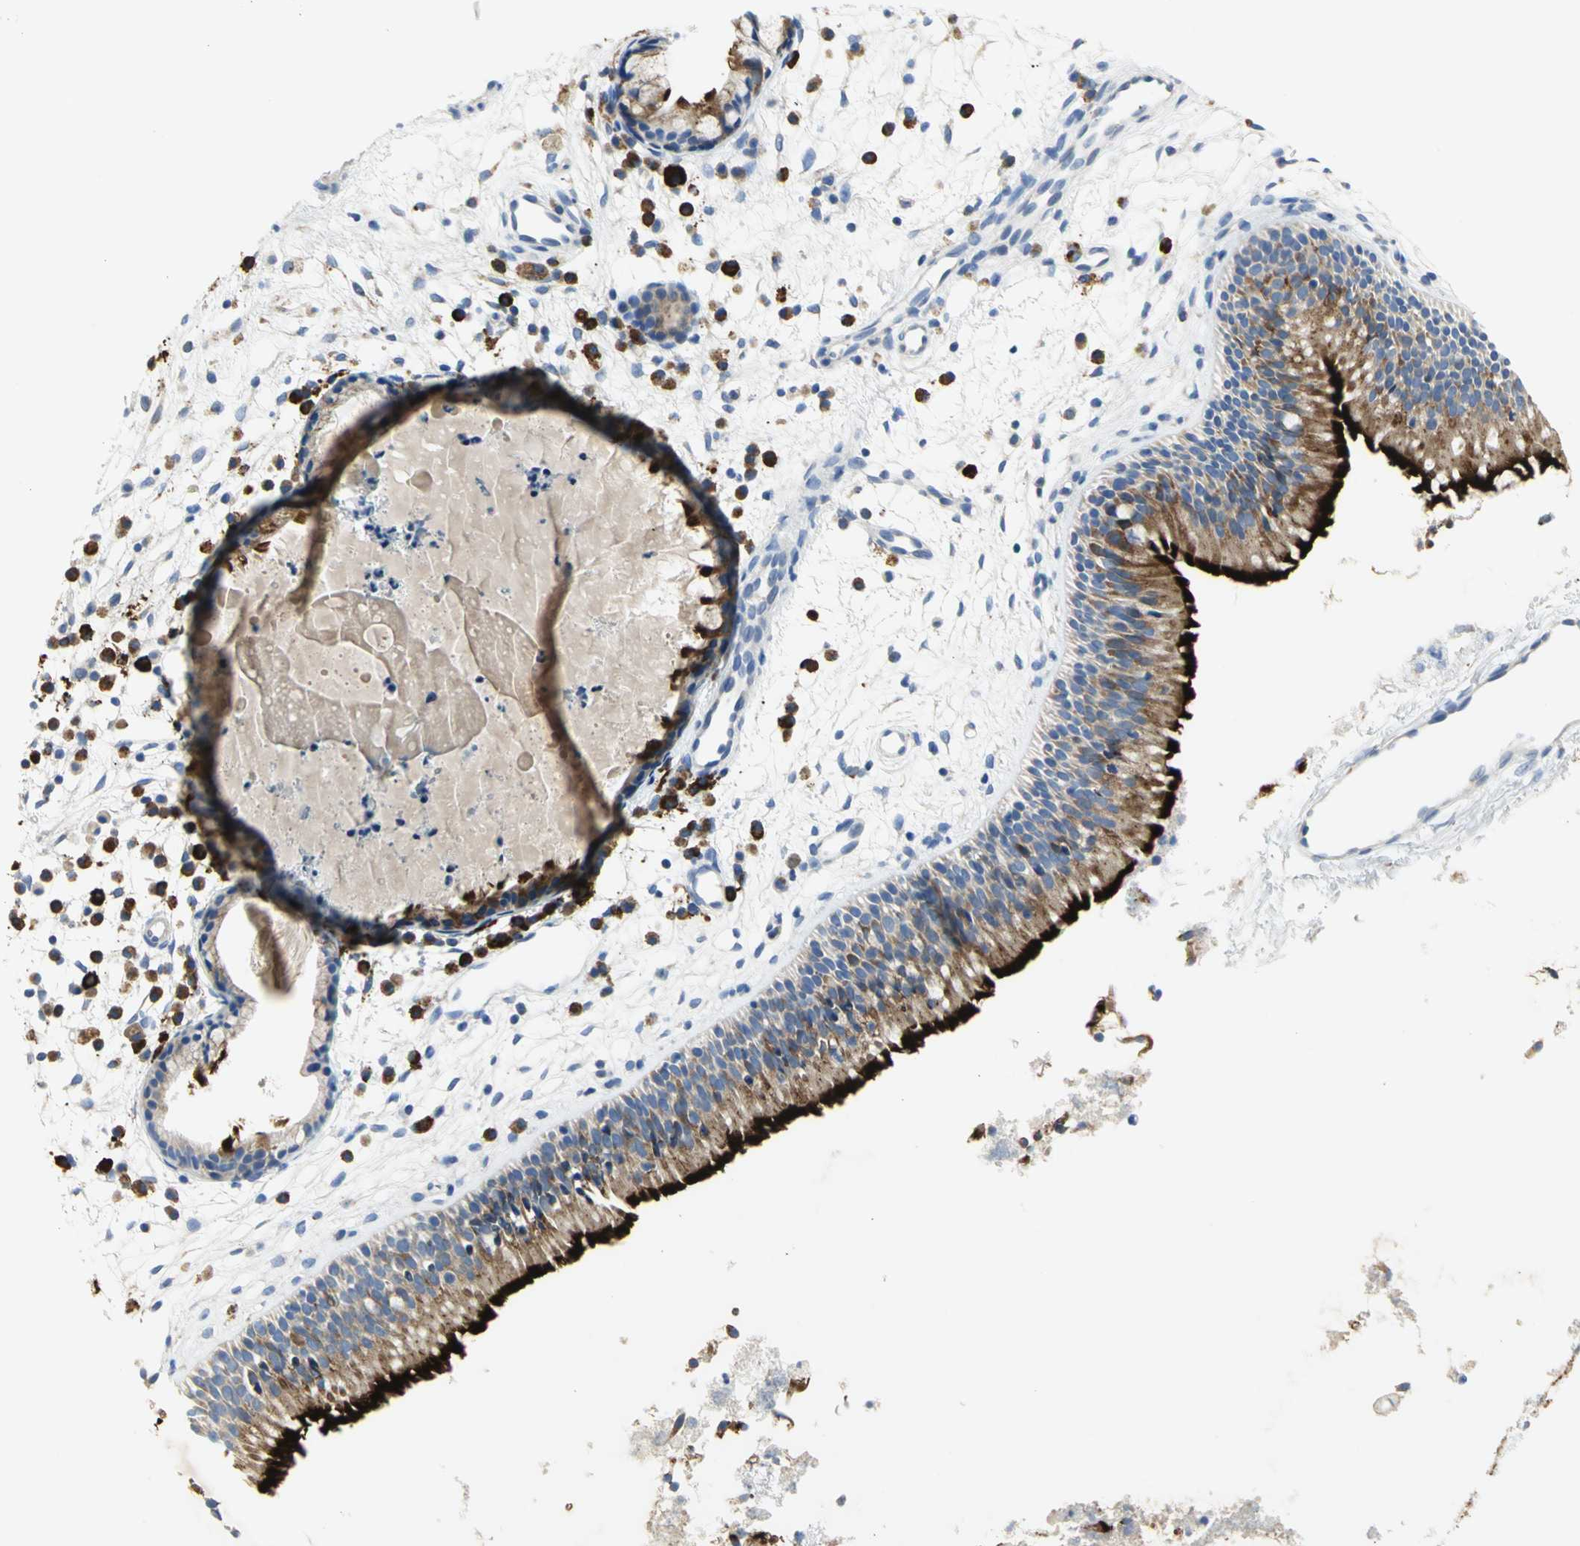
{"staining": {"intensity": "strong", "quantity": ">75%", "location": "cytoplasmic/membranous"}, "tissue": "nasopharynx", "cell_type": "Respiratory epithelial cells", "image_type": "normal", "snomed": [{"axis": "morphology", "description": "Normal tissue, NOS"}, {"axis": "topography", "description": "Nasopharynx"}], "caption": "The histopathology image shows staining of normal nasopharynx, revealing strong cytoplasmic/membranous protein positivity (brown color) within respiratory epithelial cells.", "gene": "TULP4", "patient": {"sex": "male", "age": 21}}